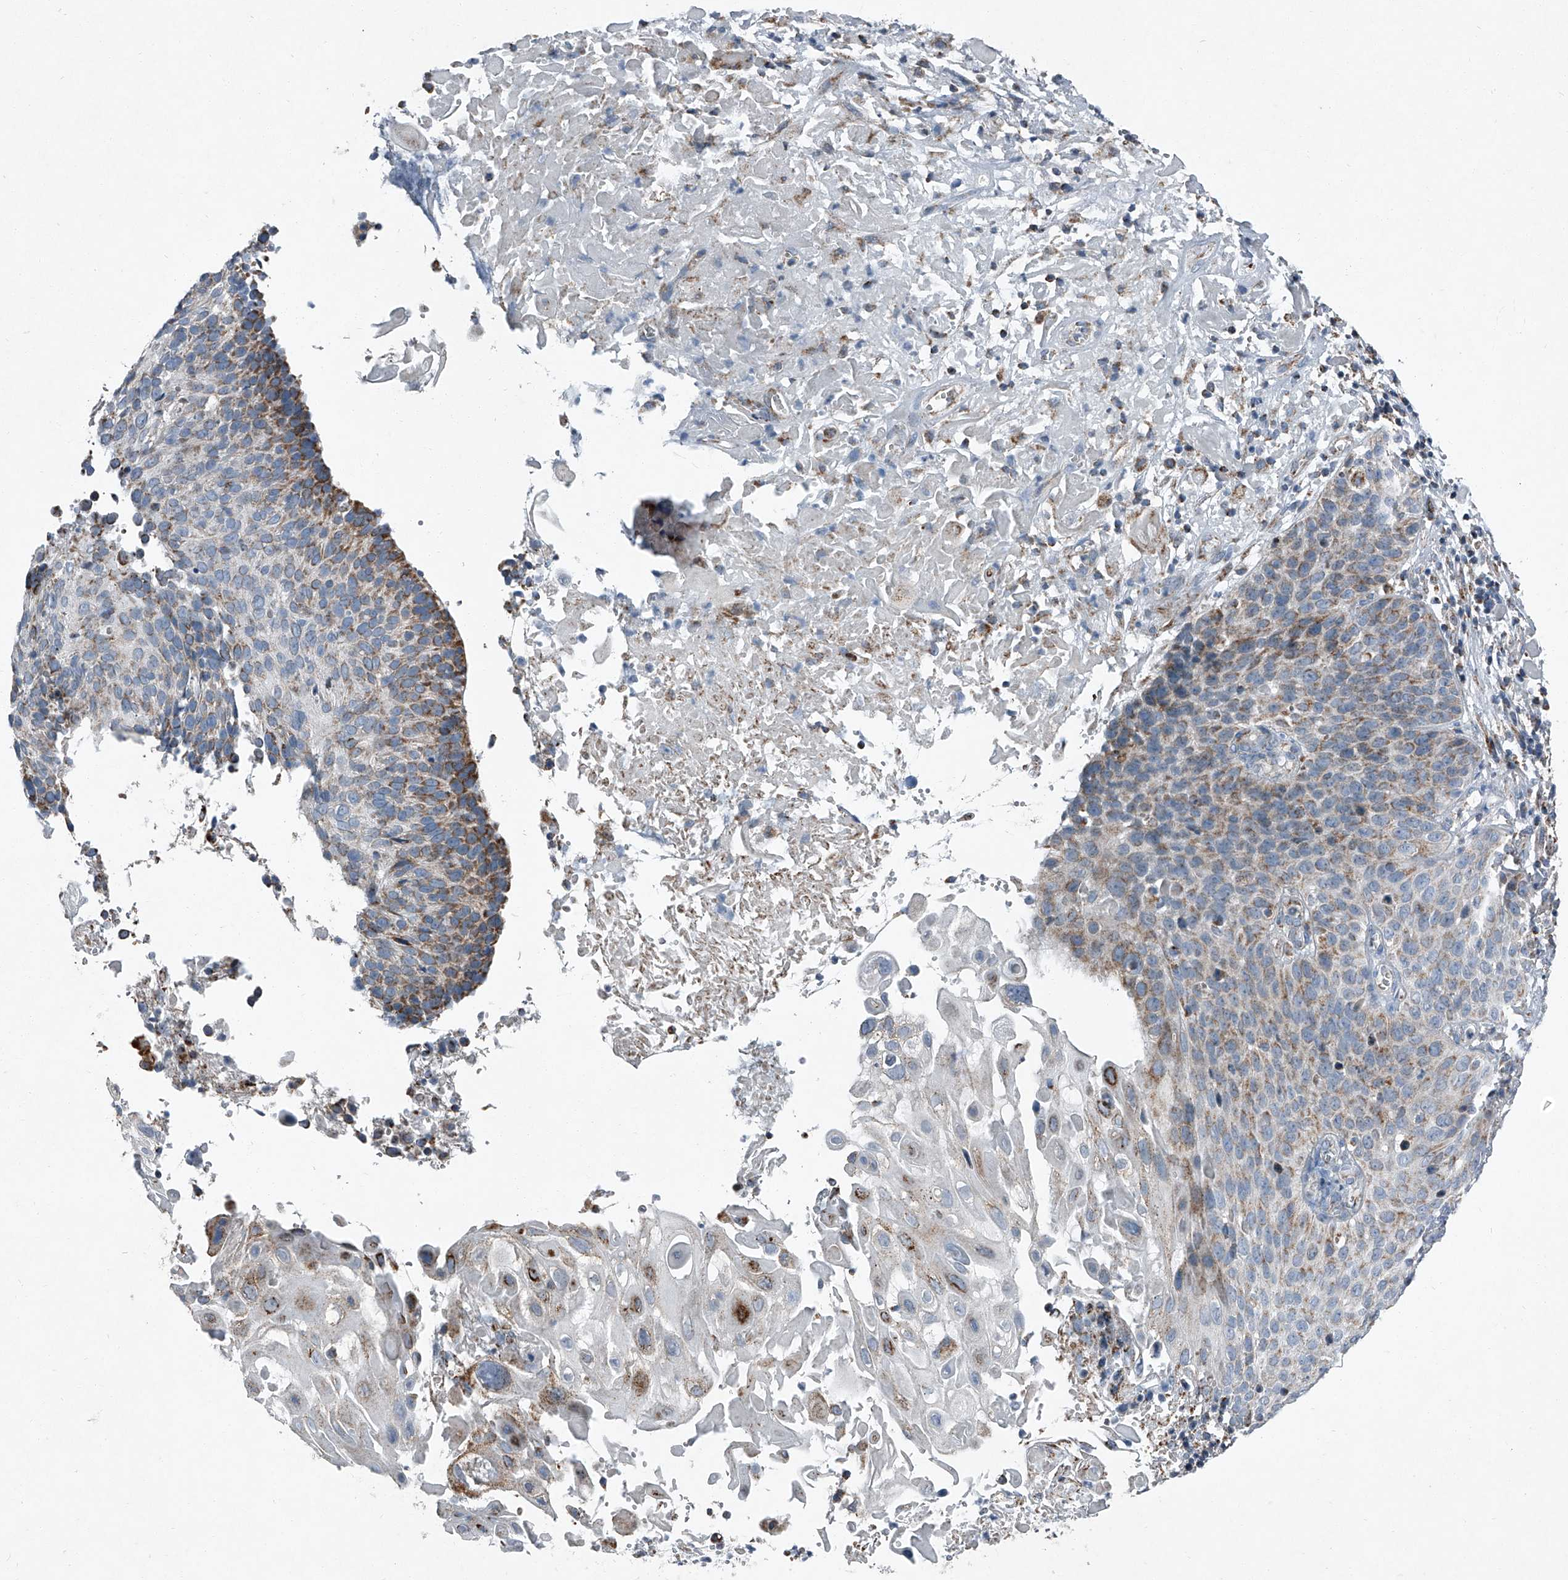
{"staining": {"intensity": "moderate", "quantity": "25%-75%", "location": "cytoplasmic/membranous"}, "tissue": "cervical cancer", "cell_type": "Tumor cells", "image_type": "cancer", "snomed": [{"axis": "morphology", "description": "Squamous cell carcinoma, NOS"}, {"axis": "topography", "description": "Cervix"}], "caption": "The immunohistochemical stain highlights moderate cytoplasmic/membranous positivity in tumor cells of cervical squamous cell carcinoma tissue. The staining was performed using DAB to visualize the protein expression in brown, while the nuclei were stained in blue with hematoxylin (Magnification: 20x).", "gene": "CHRNA7", "patient": {"sex": "female", "age": 74}}